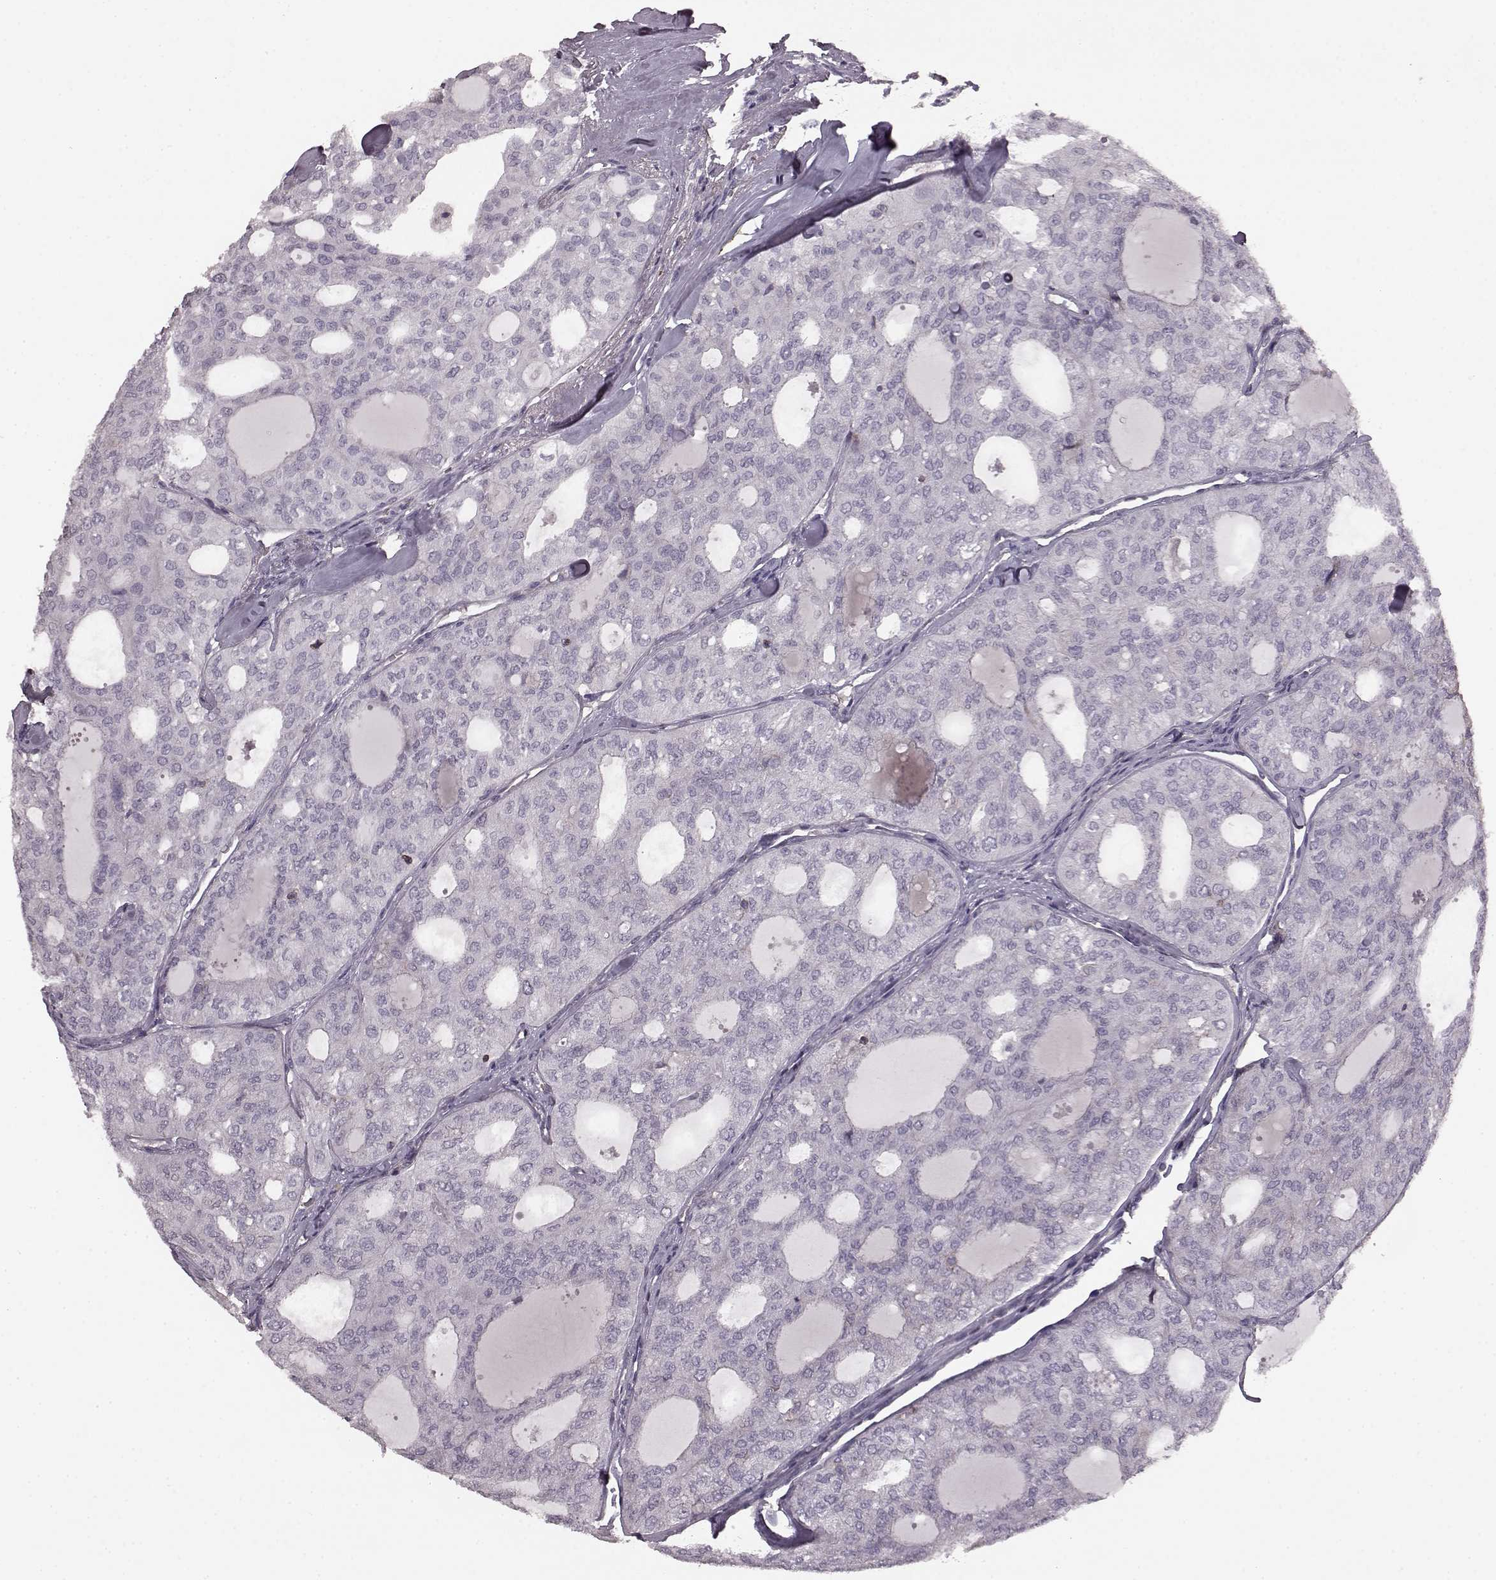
{"staining": {"intensity": "negative", "quantity": "none", "location": "none"}, "tissue": "thyroid cancer", "cell_type": "Tumor cells", "image_type": "cancer", "snomed": [{"axis": "morphology", "description": "Follicular adenoma carcinoma, NOS"}, {"axis": "topography", "description": "Thyroid gland"}], "caption": "The histopathology image reveals no staining of tumor cells in follicular adenoma carcinoma (thyroid).", "gene": "PDCD1", "patient": {"sex": "male", "age": 75}}